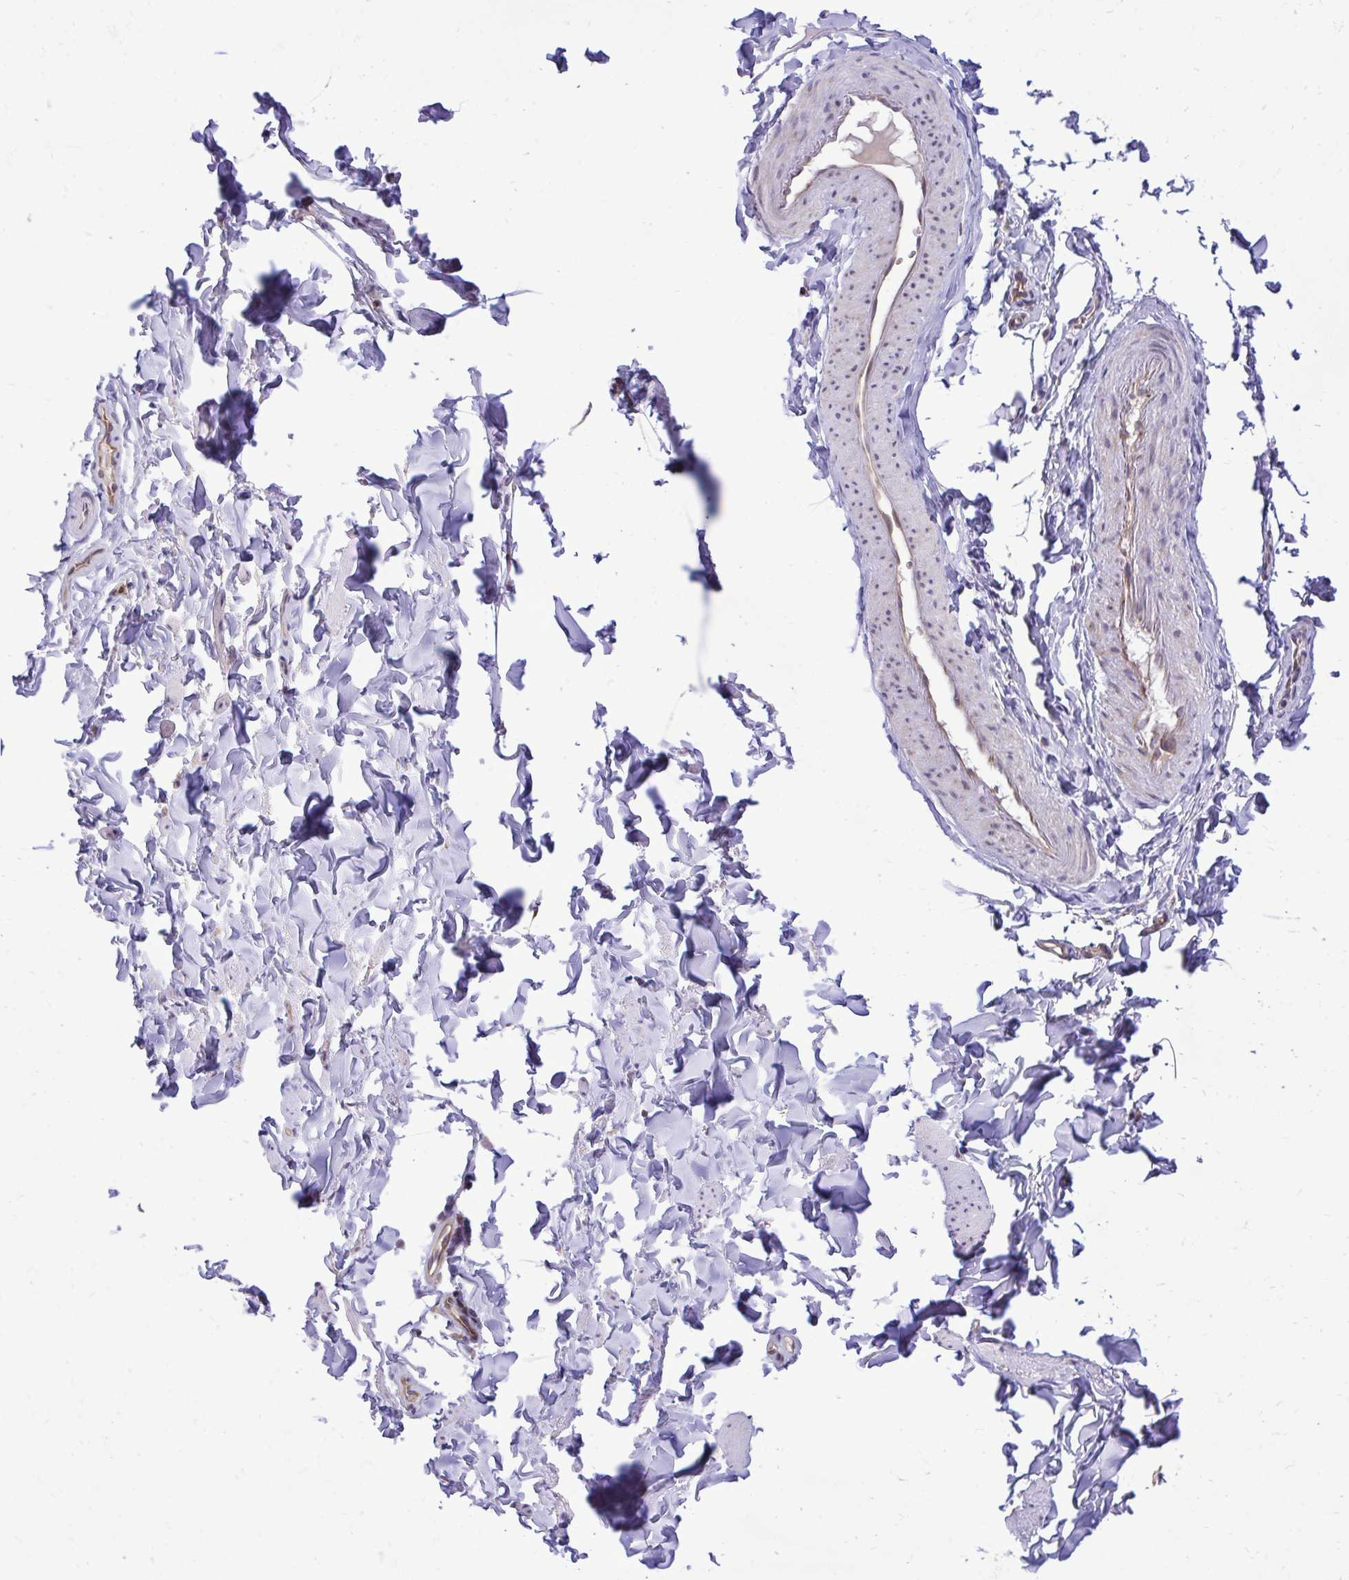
{"staining": {"intensity": "negative", "quantity": "none", "location": "none"}, "tissue": "adipose tissue", "cell_type": "Adipocytes", "image_type": "normal", "snomed": [{"axis": "morphology", "description": "Normal tissue, NOS"}, {"axis": "topography", "description": "Vulva"}, {"axis": "topography", "description": "Peripheral nerve tissue"}], "caption": "An image of human adipose tissue is negative for staining in adipocytes. (DAB immunohistochemistry with hematoxylin counter stain).", "gene": "METTL9", "patient": {"sex": "female", "age": 66}}